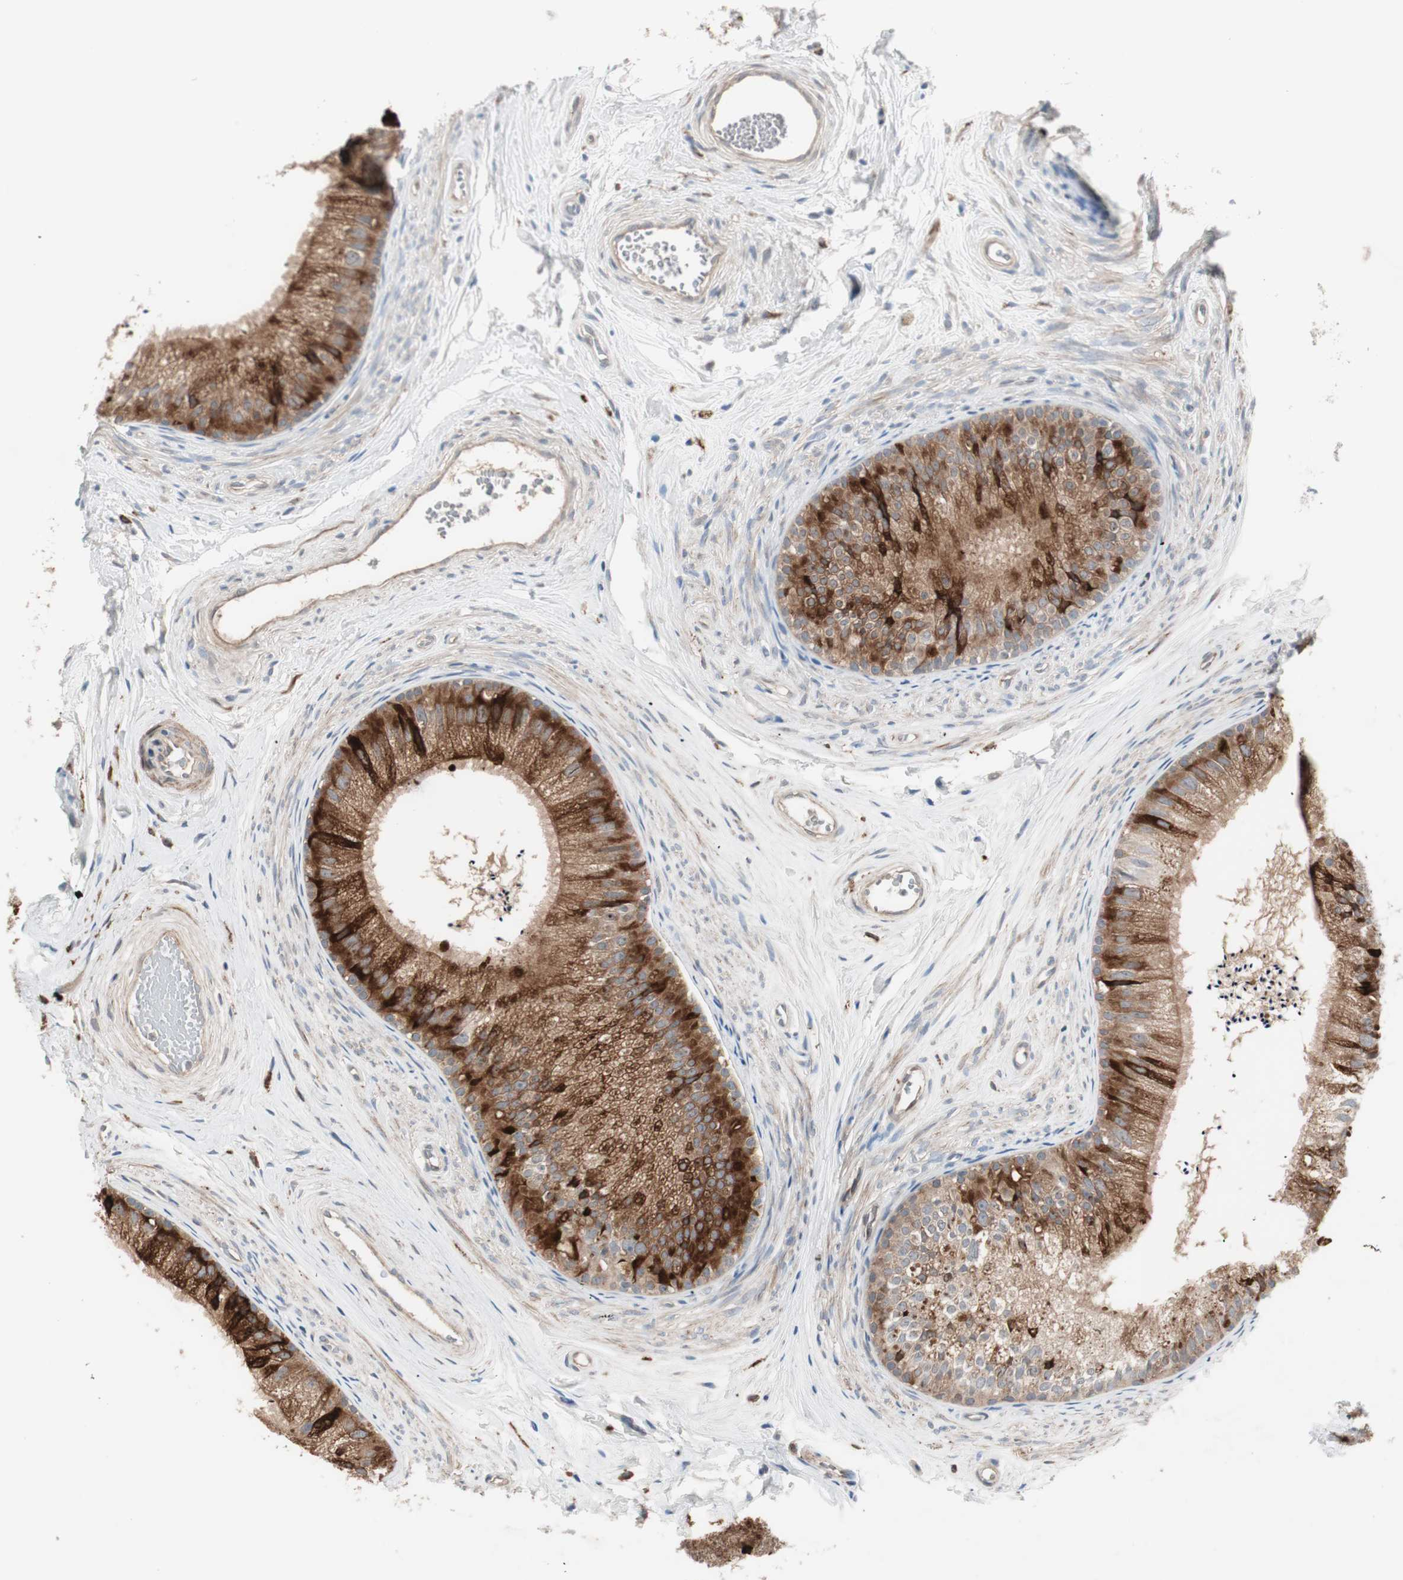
{"staining": {"intensity": "strong", "quantity": ">75%", "location": "cytoplasmic/membranous"}, "tissue": "epididymis", "cell_type": "Glandular cells", "image_type": "normal", "snomed": [{"axis": "morphology", "description": "Normal tissue, NOS"}, {"axis": "topography", "description": "Epididymis"}], "caption": "IHC of normal human epididymis exhibits high levels of strong cytoplasmic/membranous staining in about >75% of glandular cells.", "gene": "STAB1", "patient": {"sex": "male", "age": 56}}